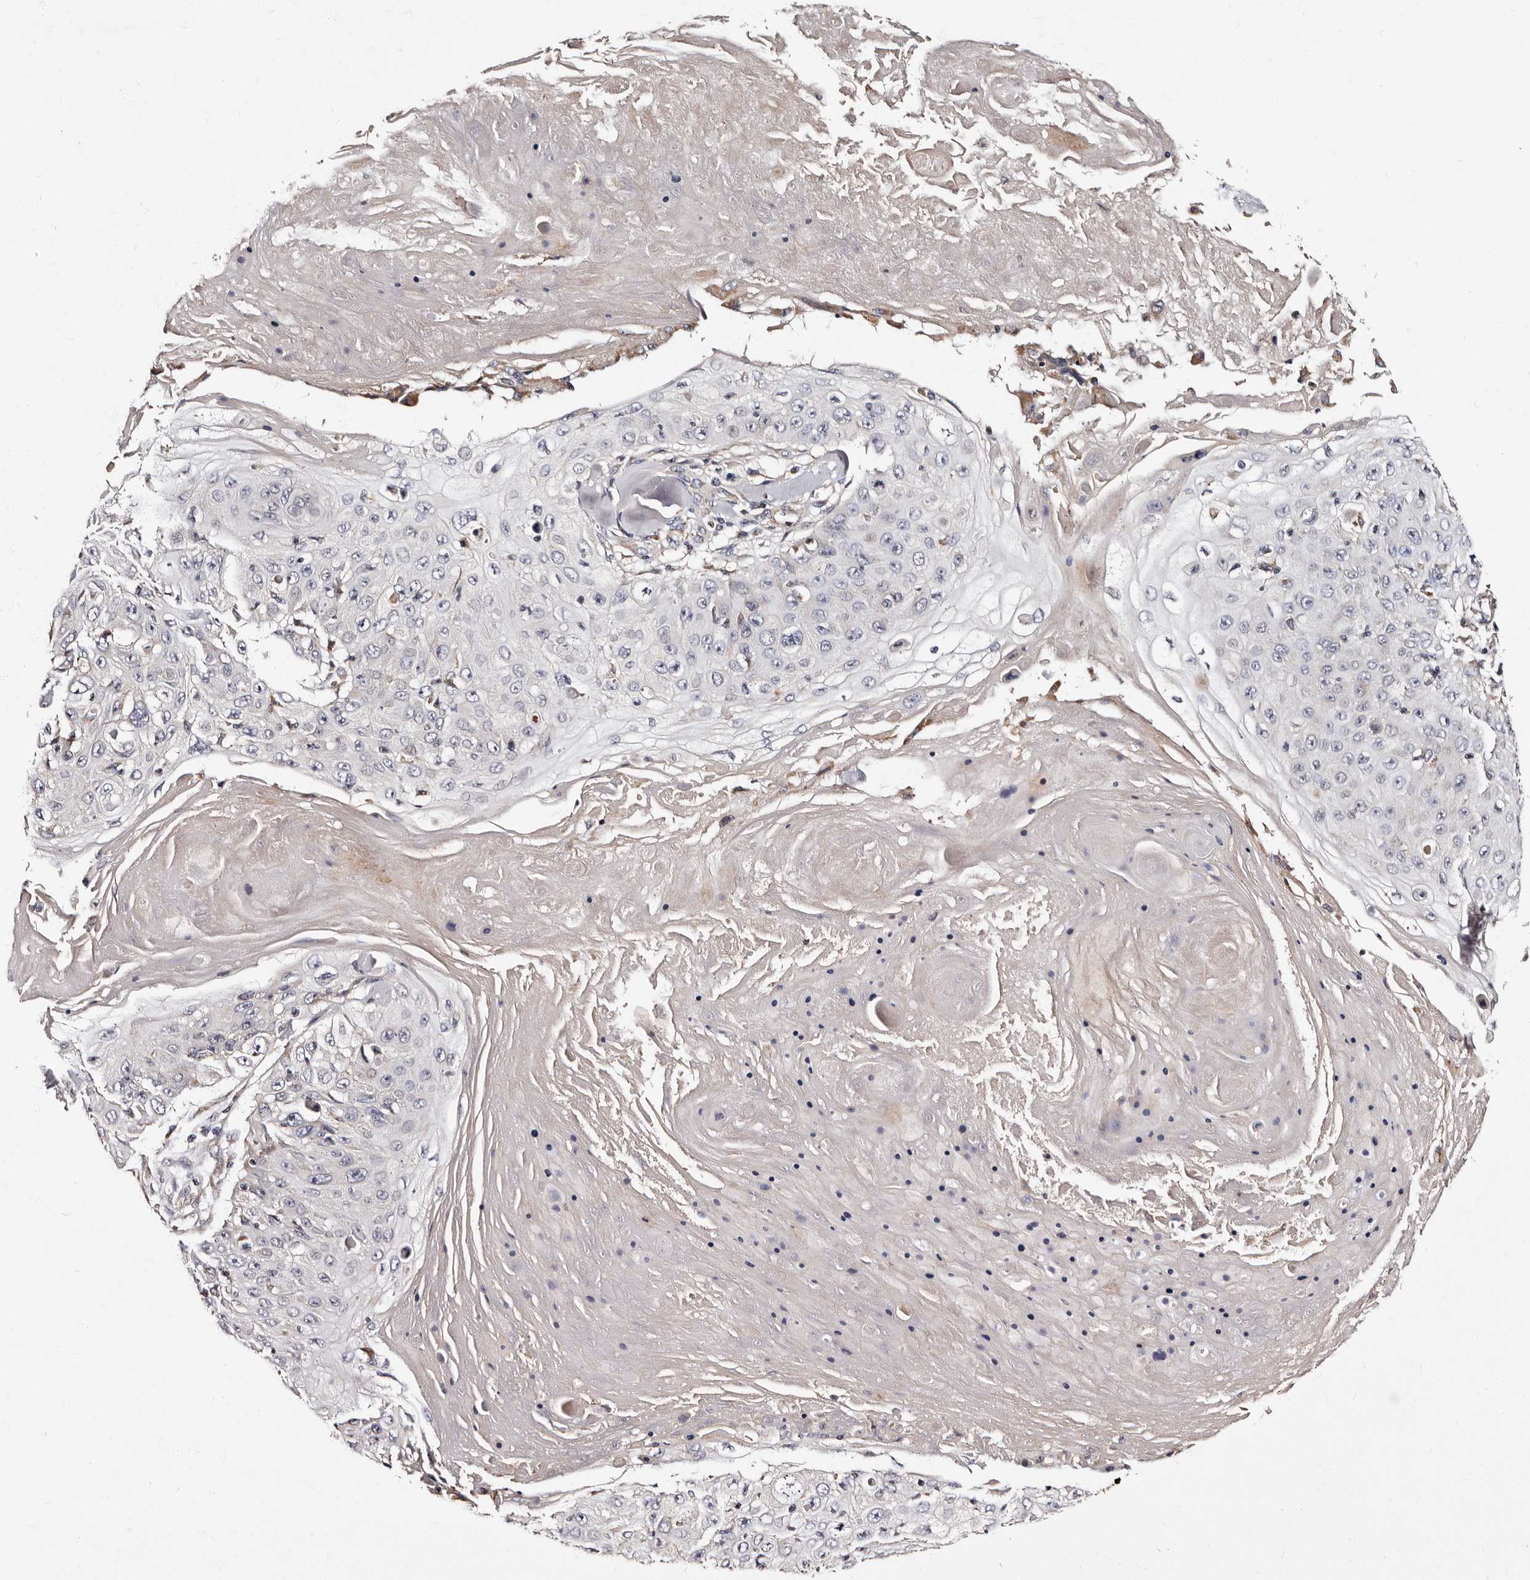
{"staining": {"intensity": "negative", "quantity": "none", "location": "none"}, "tissue": "skin cancer", "cell_type": "Tumor cells", "image_type": "cancer", "snomed": [{"axis": "morphology", "description": "Squamous cell carcinoma, NOS"}, {"axis": "topography", "description": "Skin"}], "caption": "There is no significant staining in tumor cells of squamous cell carcinoma (skin). The staining was performed using DAB to visualize the protein expression in brown, while the nuclei were stained in blue with hematoxylin (Magnification: 20x).", "gene": "ADCK5", "patient": {"sex": "male", "age": 86}}